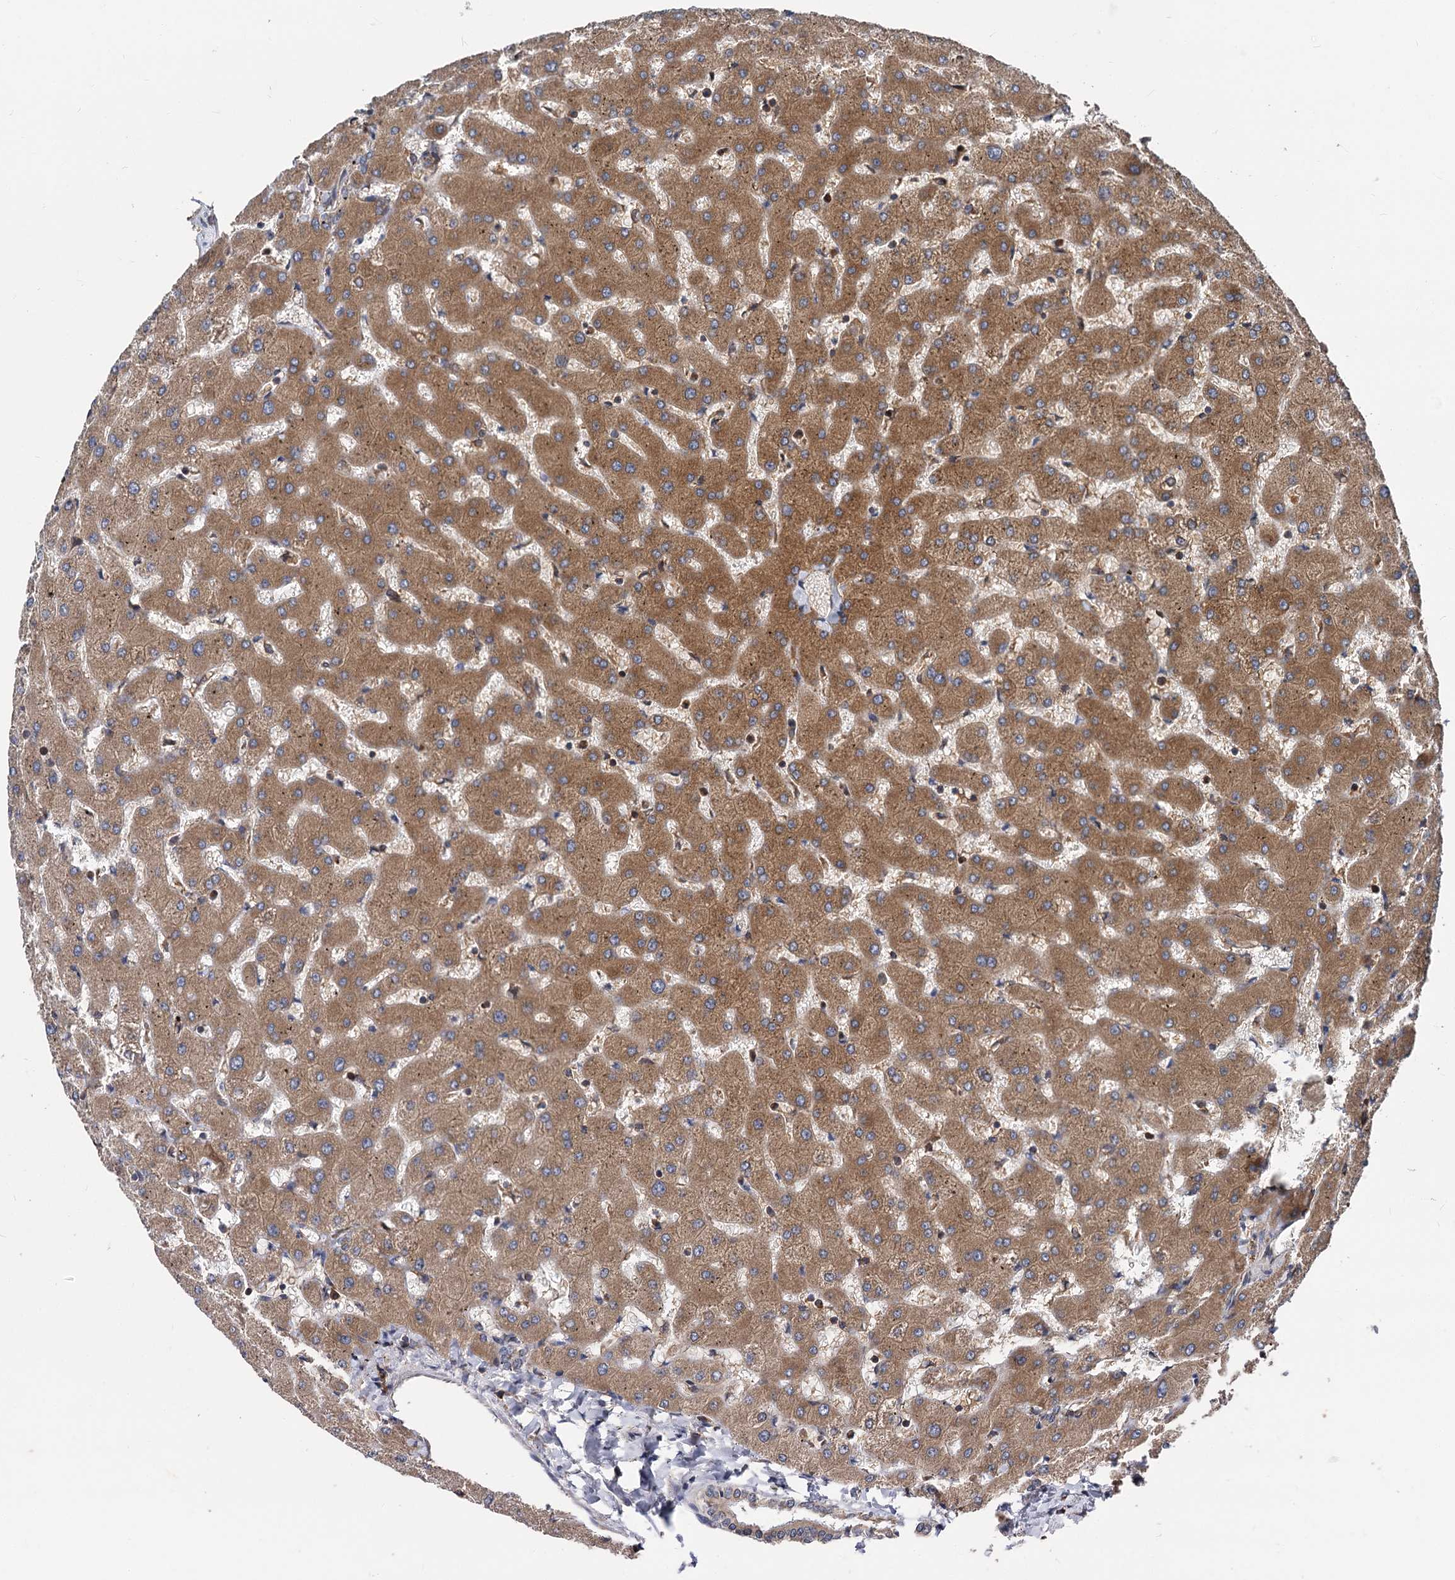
{"staining": {"intensity": "weak", "quantity": ">75%", "location": "cytoplasmic/membranous"}, "tissue": "liver", "cell_type": "Cholangiocytes", "image_type": "normal", "snomed": [{"axis": "morphology", "description": "Normal tissue, NOS"}, {"axis": "topography", "description": "Liver"}], "caption": "DAB immunohistochemical staining of unremarkable human liver shows weak cytoplasmic/membranous protein positivity in about >75% of cholangiocytes. The protein of interest is shown in brown color, while the nuclei are stained blue.", "gene": "STIM1", "patient": {"sex": "female", "age": 63}}